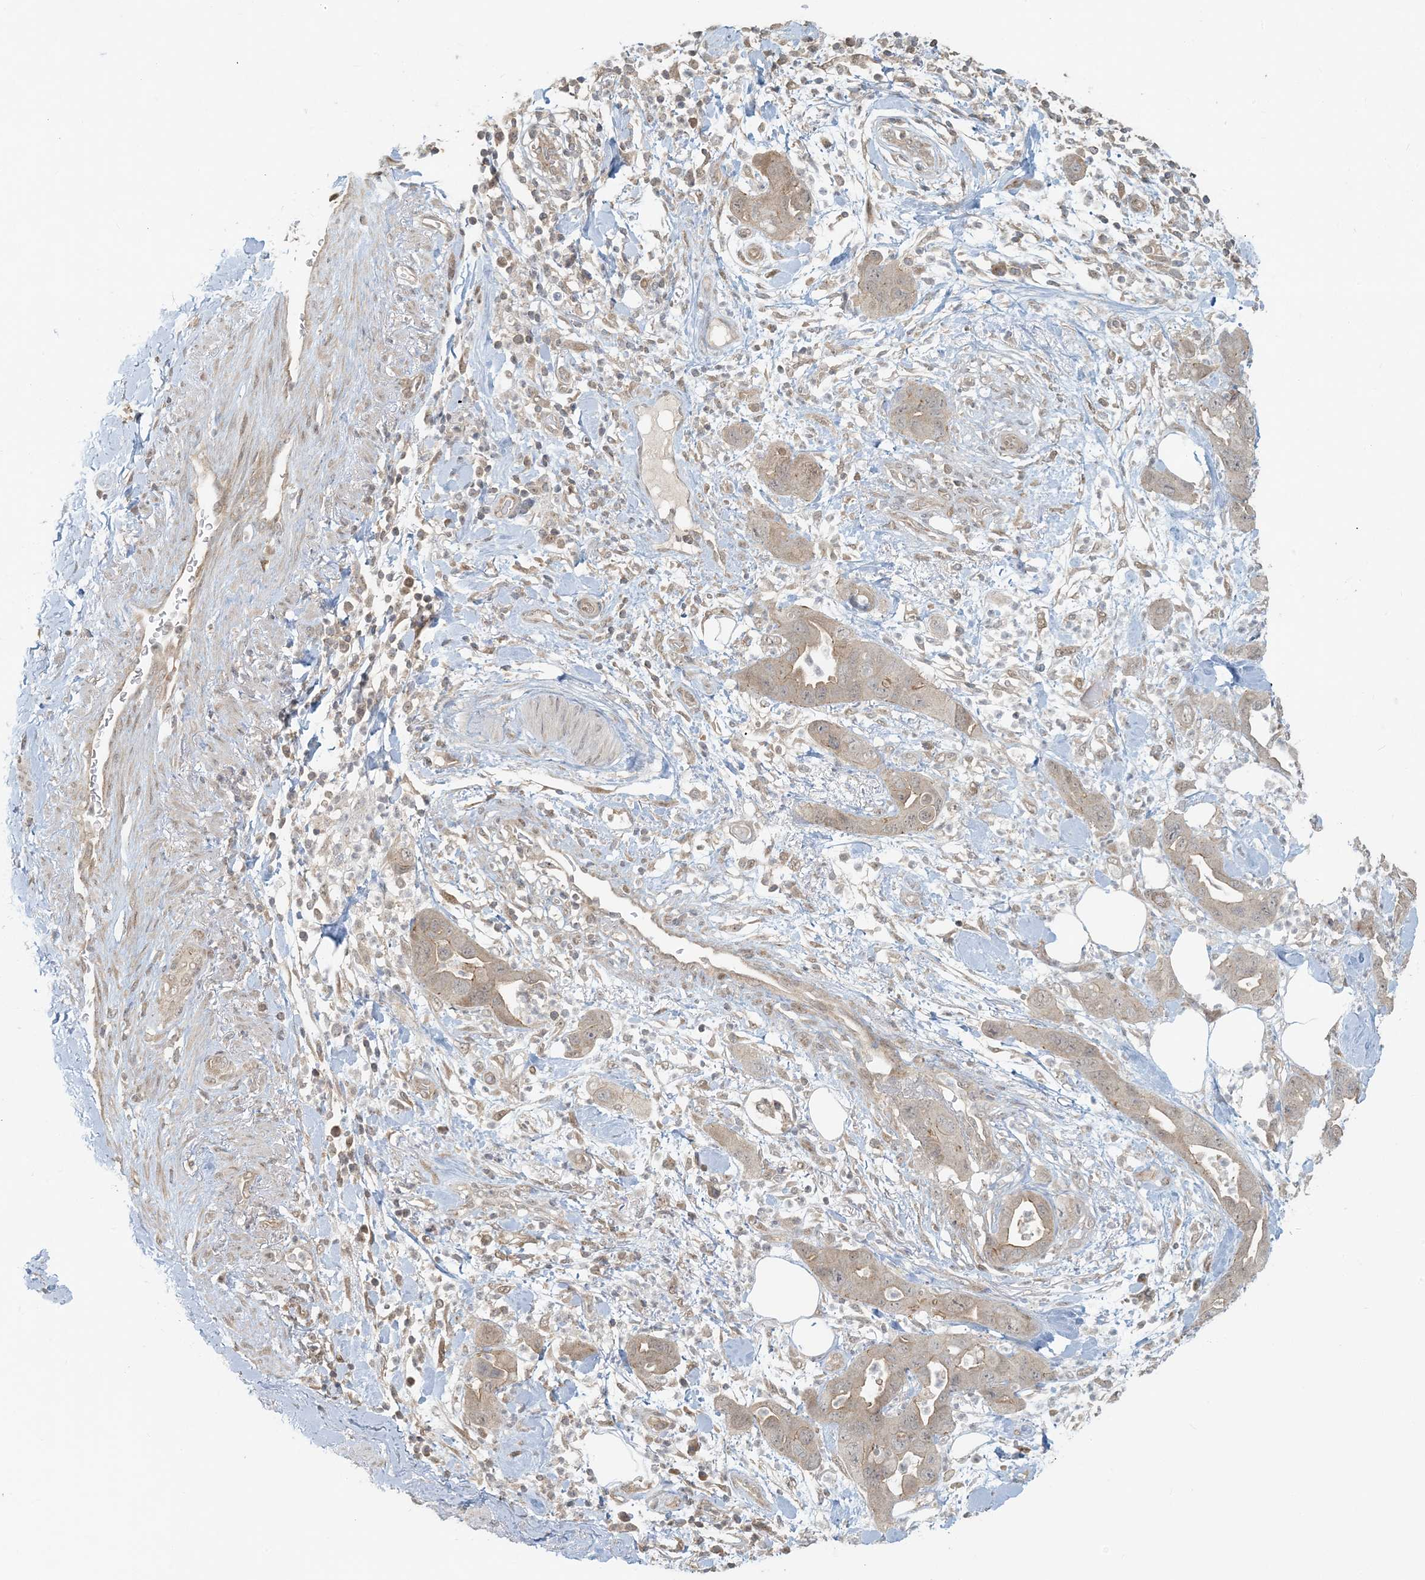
{"staining": {"intensity": "weak", "quantity": "<25%", "location": "cytoplasmic/membranous"}, "tissue": "pancreatic cancer", "cell_type": "Tumor cells", "image_type": "cancer", "snomed": [{"axis": "morphology", "description": "Adenocarcinoma, NOS"}, {"axis": "topography", "description": "Pancreas"}], "caption": "Pancreatic cancer (adenocarcinoma) was stained to show a protein in brown. There is no significant positivity in tumor cells.", "gene": "BCORL1", "patient": {"sex": "female", "age": 71}}